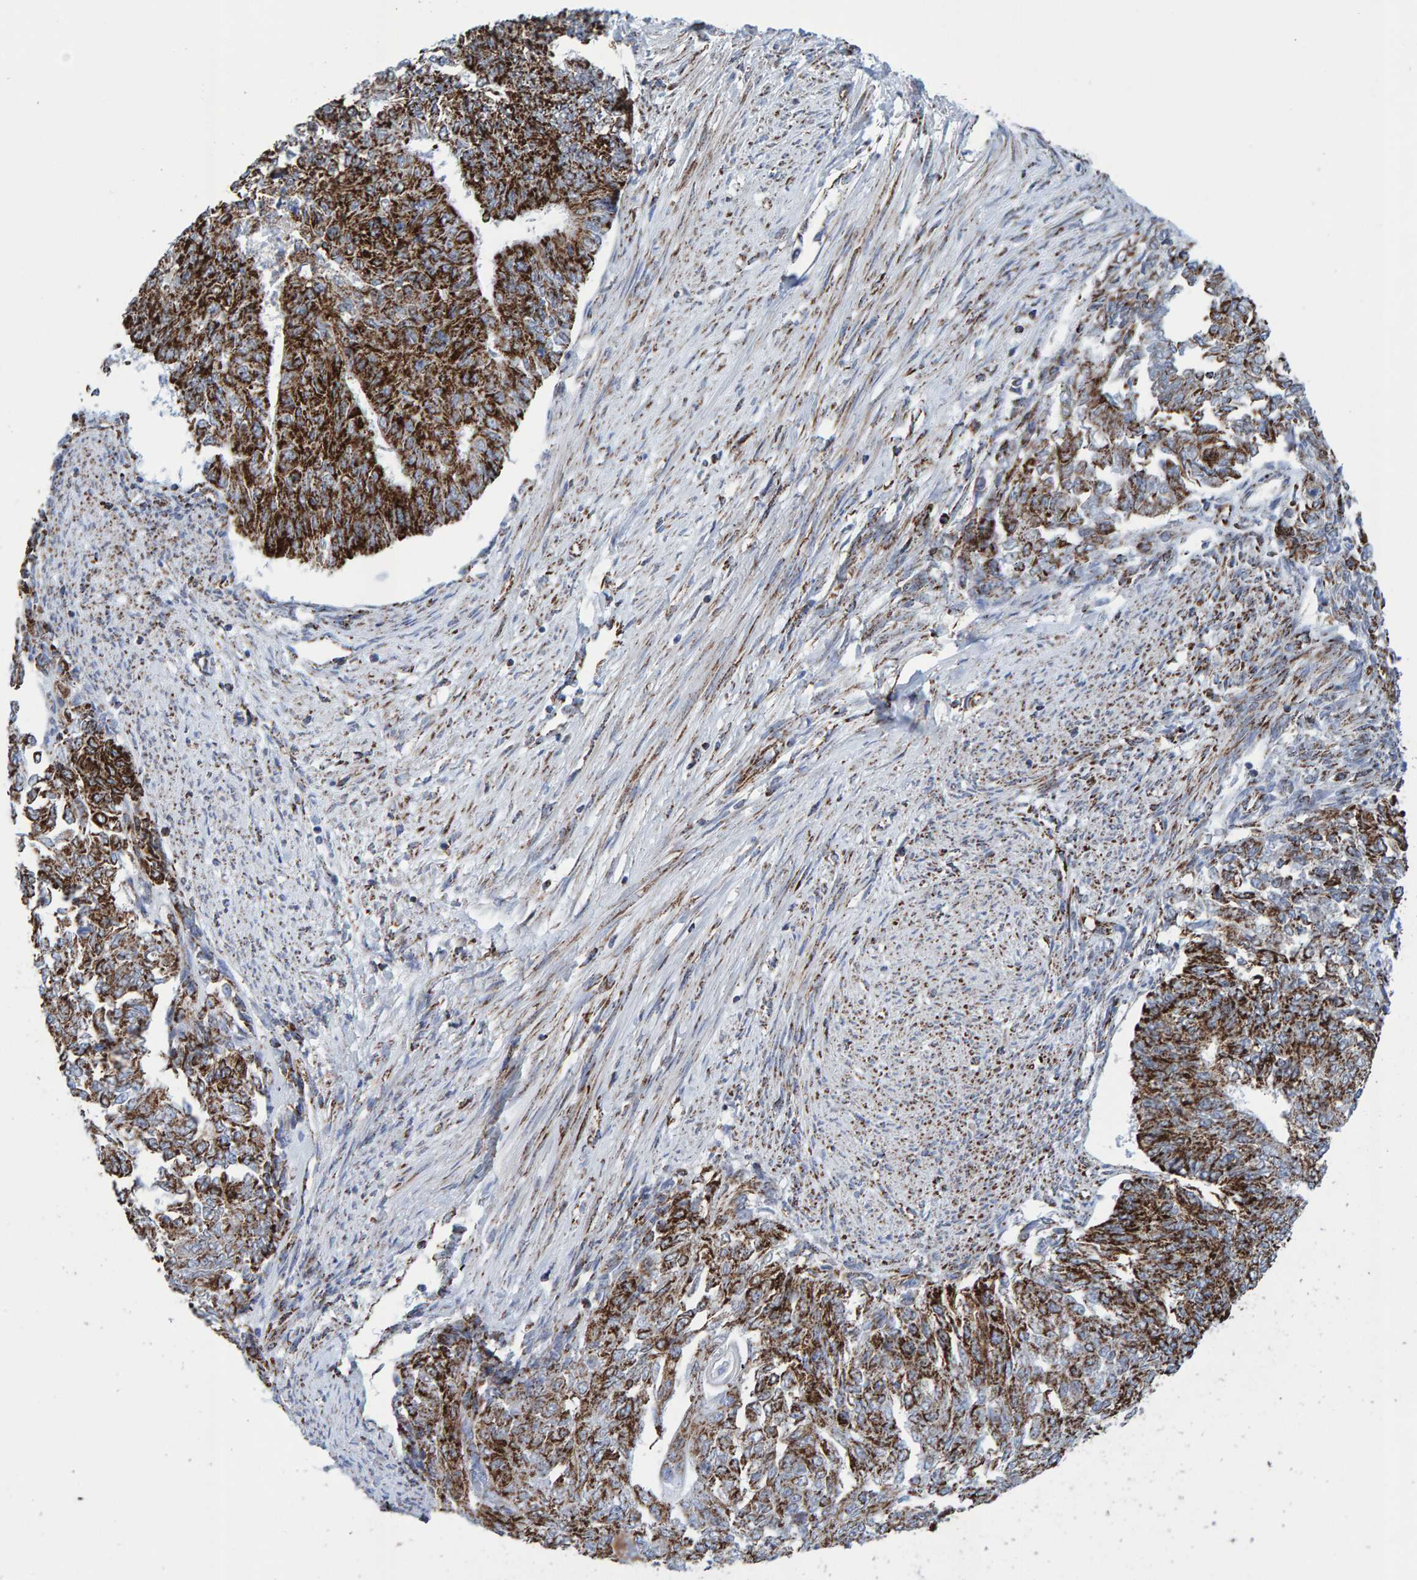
{"staining": {"intensity": "strong", "quantity": ">75%", "location": "cytoplasmic/membranous"}, "tissue": "endometrial cancer", "cell_type": "Tumor cells", "image_type": "cancer", "snomed": [{"axis": "morphology", "description": "Adenocarcinoma, NOS"}, {"axis": "topography", "description": "Endometrium"}], "caption": "Approximately >75% of tumor cells in human endometrial cancer (adenocarcinoma) demonstrate strong cytoplasmic/membranous protein expression as visualized by brown immunohistochemical staining.", "gene": "ENSG00000262660", "patient": {"sex": "female", "age": 32}}